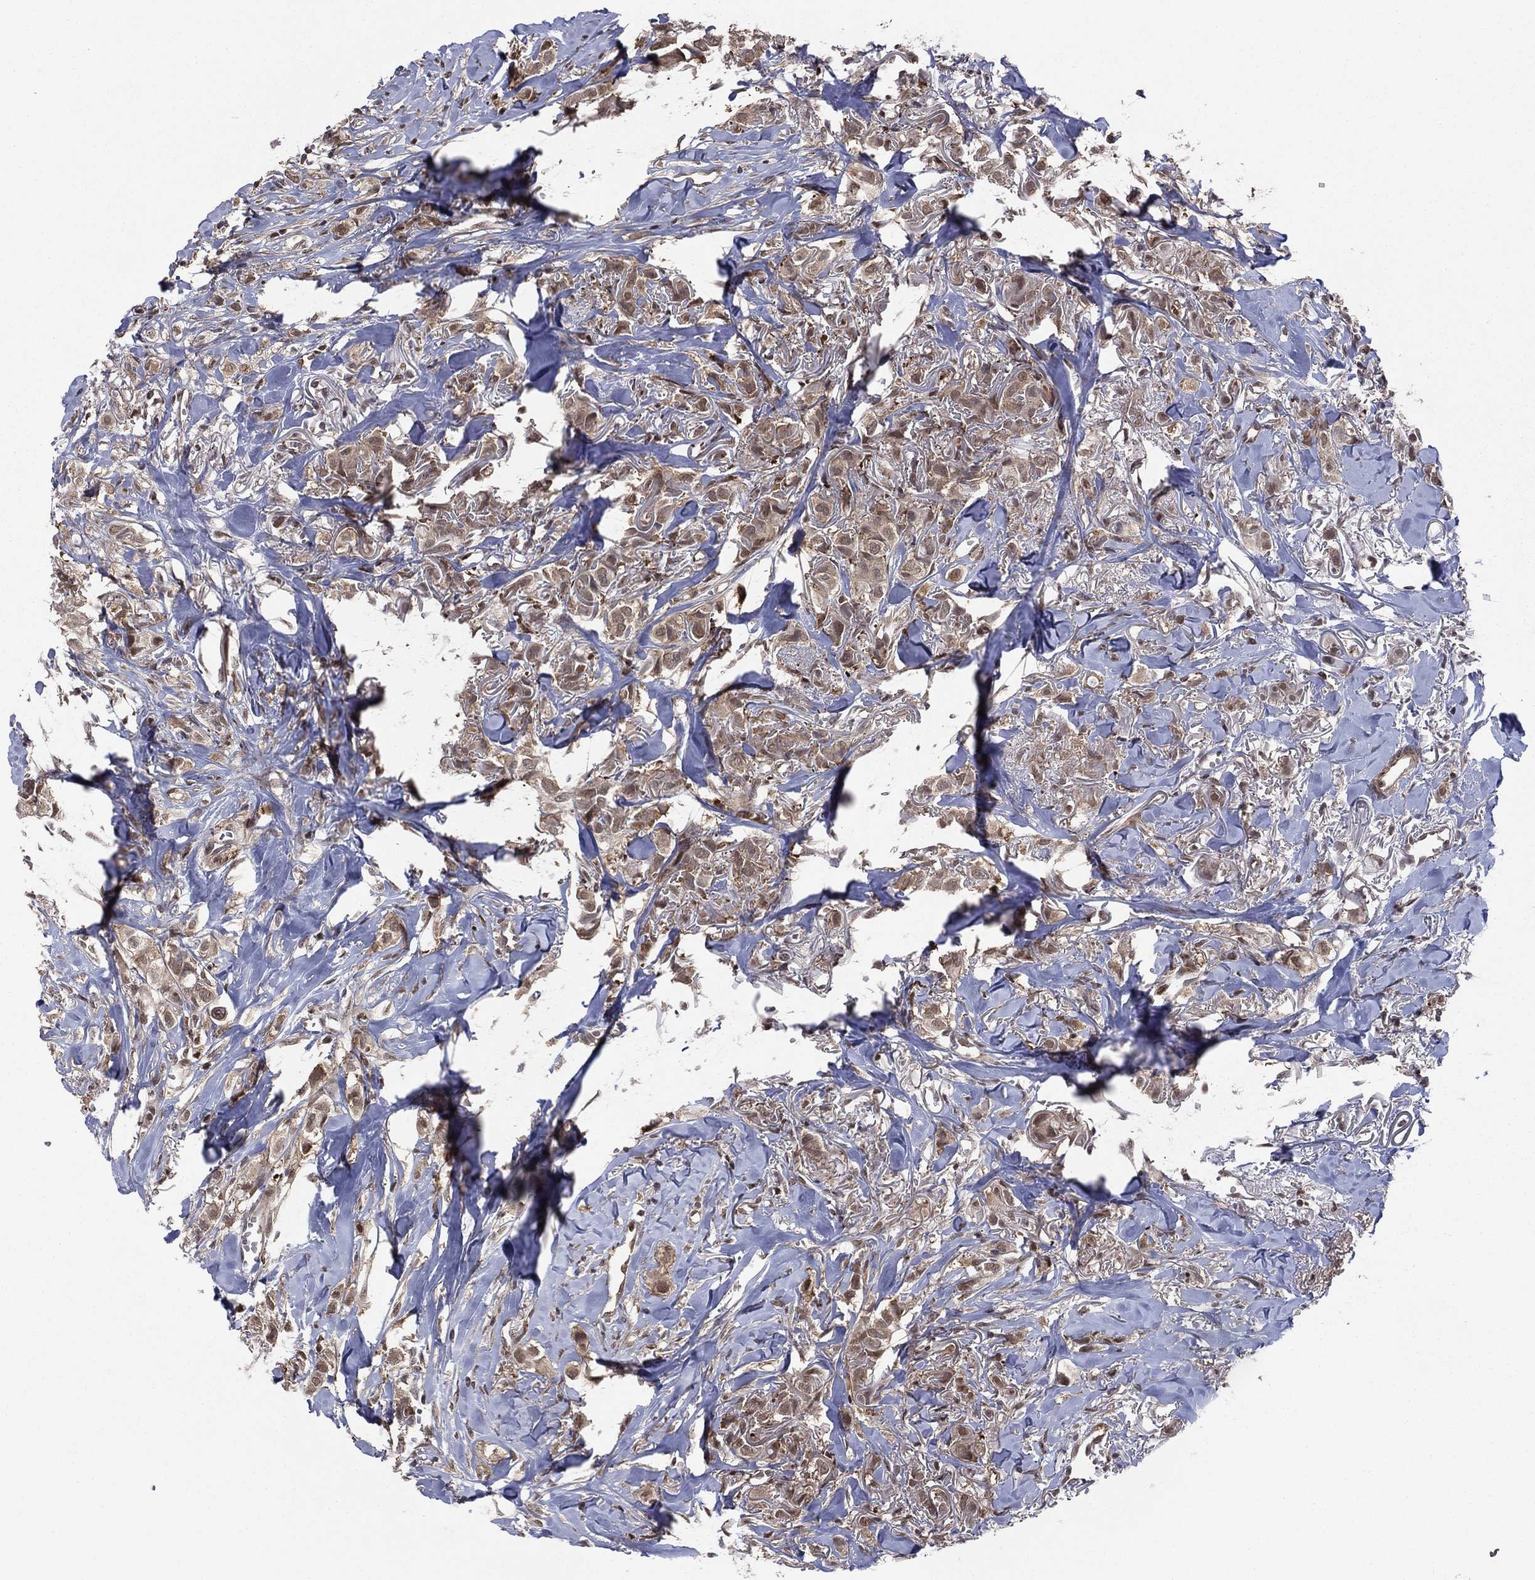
{"staining": {"intensity": "moderate", "quantity": ">75%", "location": "cytoplasmic/membranous,nuclear"}, "tissue": "breast cancer", "cell_type": "Tumor cells", "image_type": "cancer", "snomed": [{"axis": "morphology", "description": "Duct carcinoma"}, {"axis": "topography", "description": "Breast"}], "caption": "Human breast cancer stained for a protein (brown) exhibits moderate cytoplasmic/membranous and nuclear positive expression in approximately >75% of tumor cells.", "gene": "ICOSLG", "patient": {"sex": "female", "age": 85}}